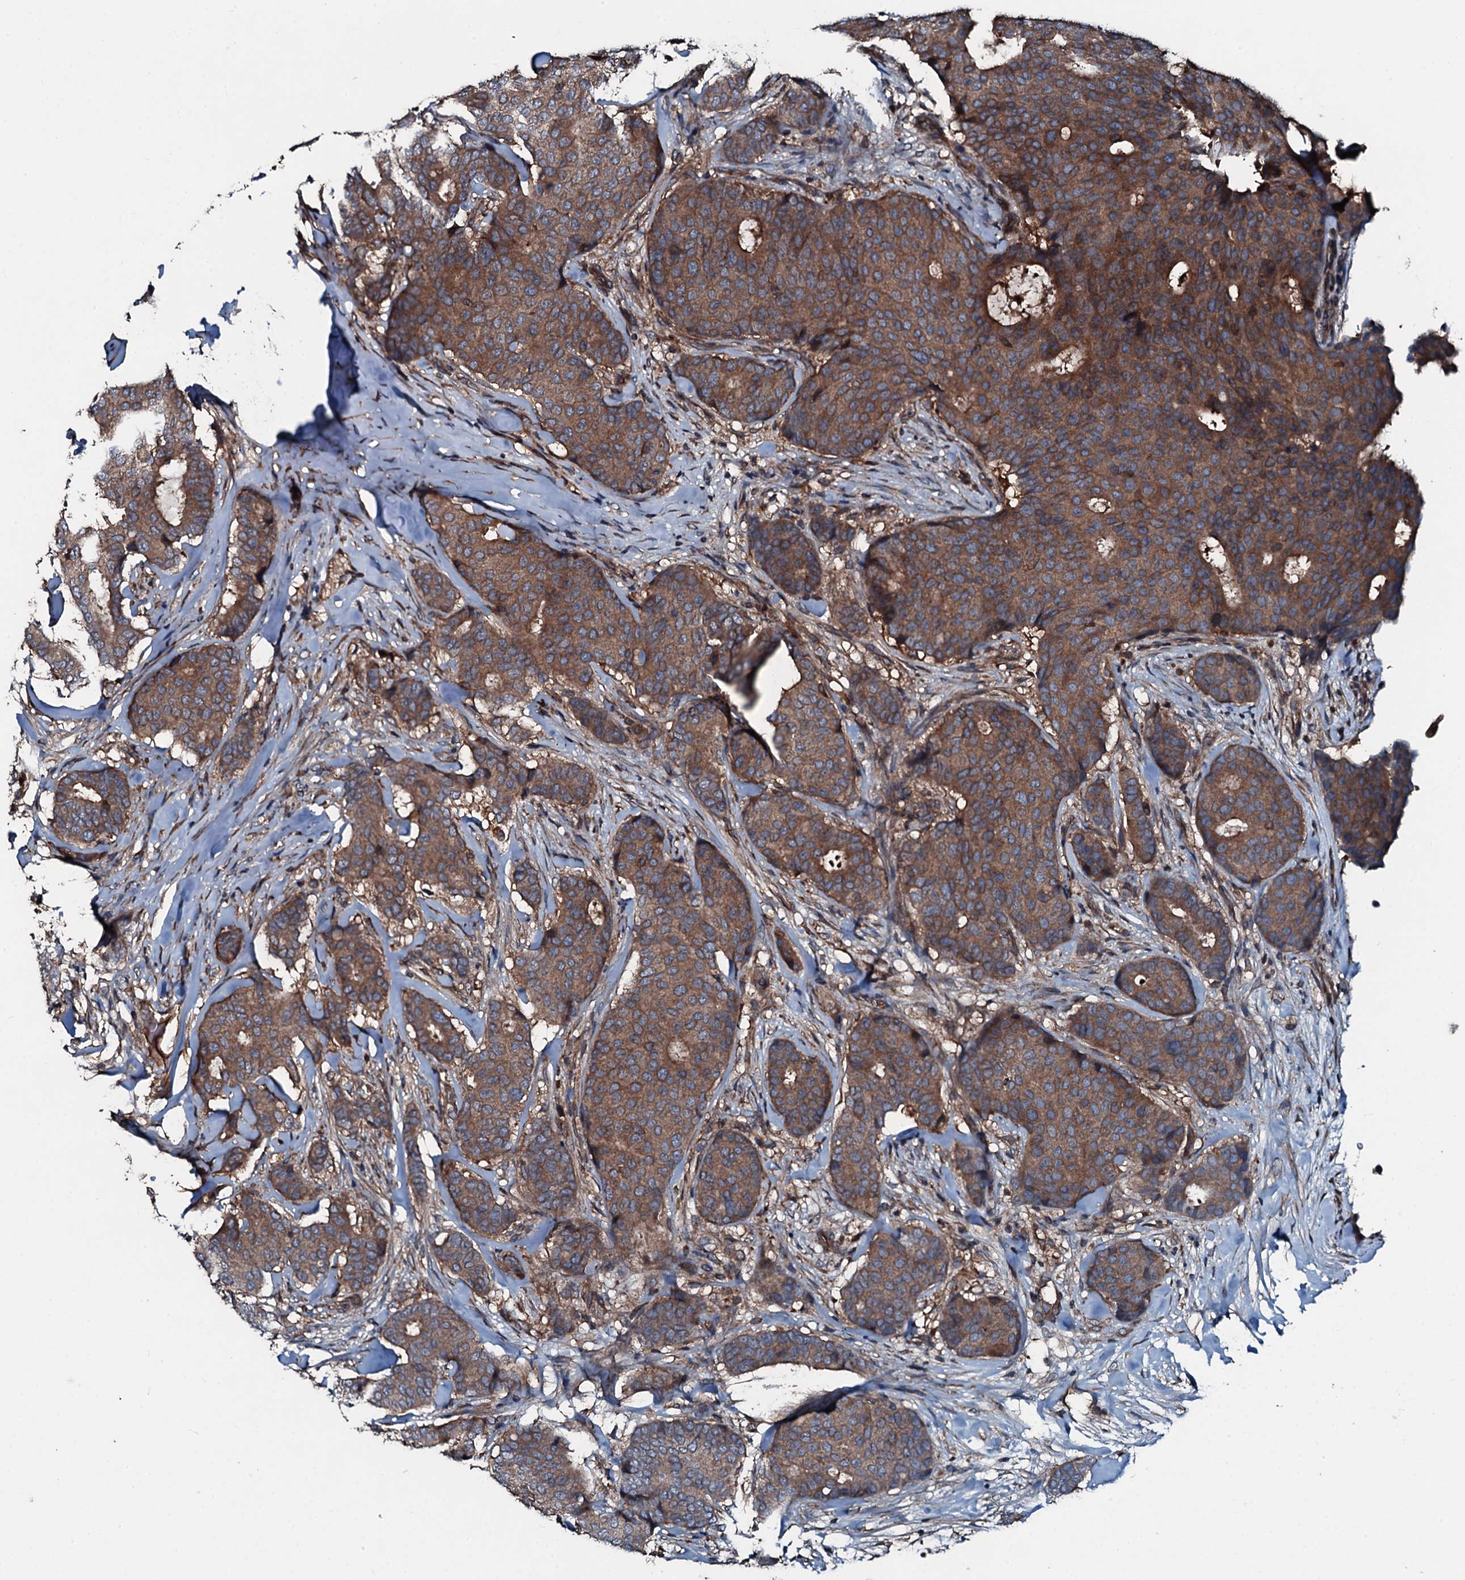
{"staining": {"intensity": "moderate", "quantity": ">75%", "location": "cytoplasmic/membranous"}, "tissue": "breast cancer", "cell_type": "Tumor cells", "image_type": "cancer", "snomed": [{"axis": "morphology", "description": "Duct carcinoma"}, {"axis": "topography", "description": "Breast"}], "caption": "The micrograph shows staining of breast cancer (invasive ductal carcinoma), revealing moderate cytoplasmic/membranous protein positivity (brown color) within tumor cells.", "gene": "AARS1", "patient": {"sex": "female", "age": 75}}